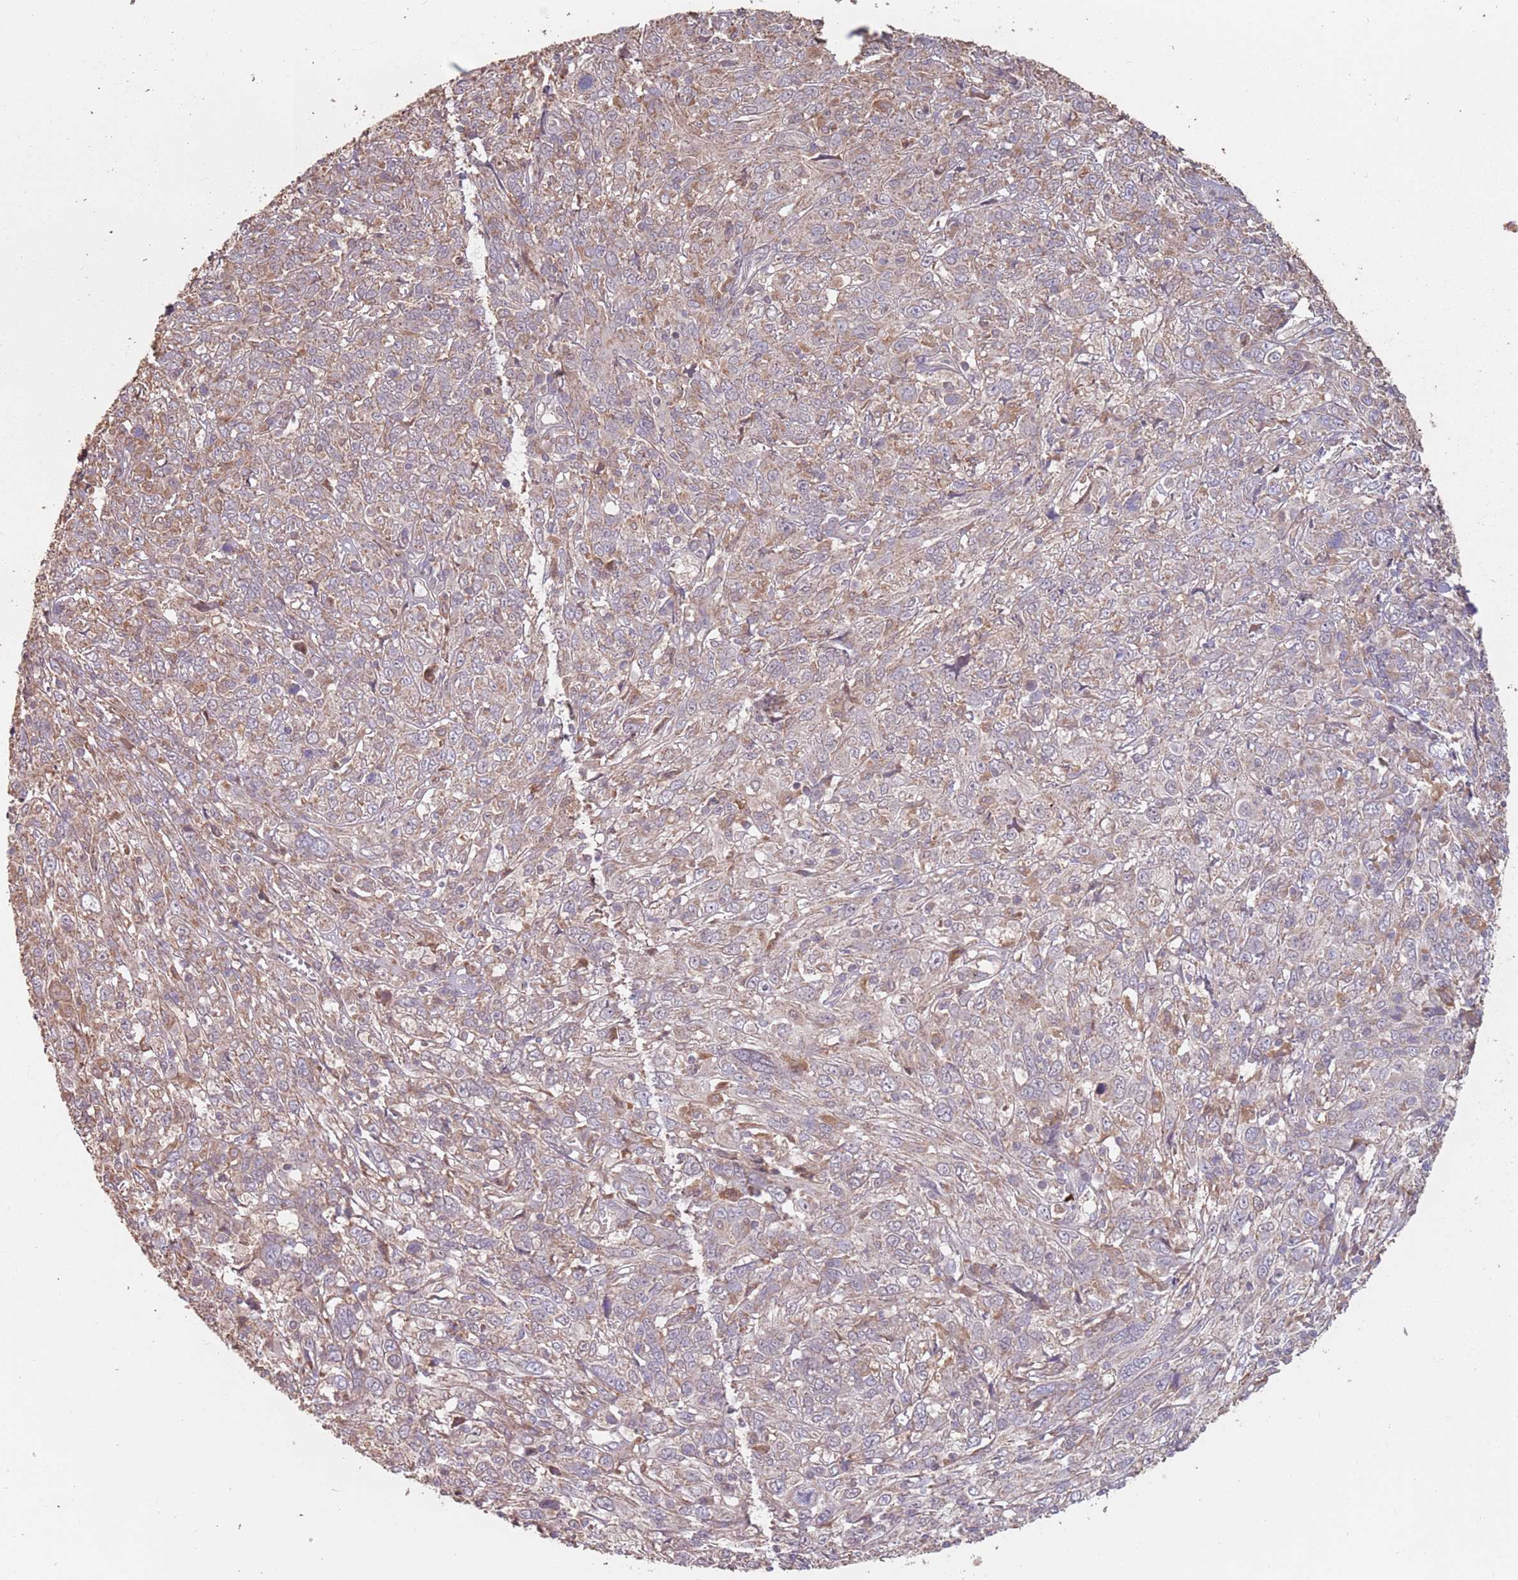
{"staining": {"intensity": "moderate", "quantity": "25%-75%", "location": "cytoplasmic/membranous"}, "tissue": "cervical cancer", "cell_type": "Tumor cells", "image_type": "cancer", "snomed": [{"axis": "morphology", "description": "Squamous cell carcinoma, NOS"}, {"axis": "topography", "description": "Cervix"}], "caption": "Immunohistochemistry (IHC) photomicrograph of cervical cancer (squamous cell carcinoma) stained for a protein (brown), which demonstrates medium levels of moderate cytoplasmic/membranous positivity in approximately 25%-75% of tumor cells.", "gene": "VPS52", "patient": {"sex": "female", "age": 46}}